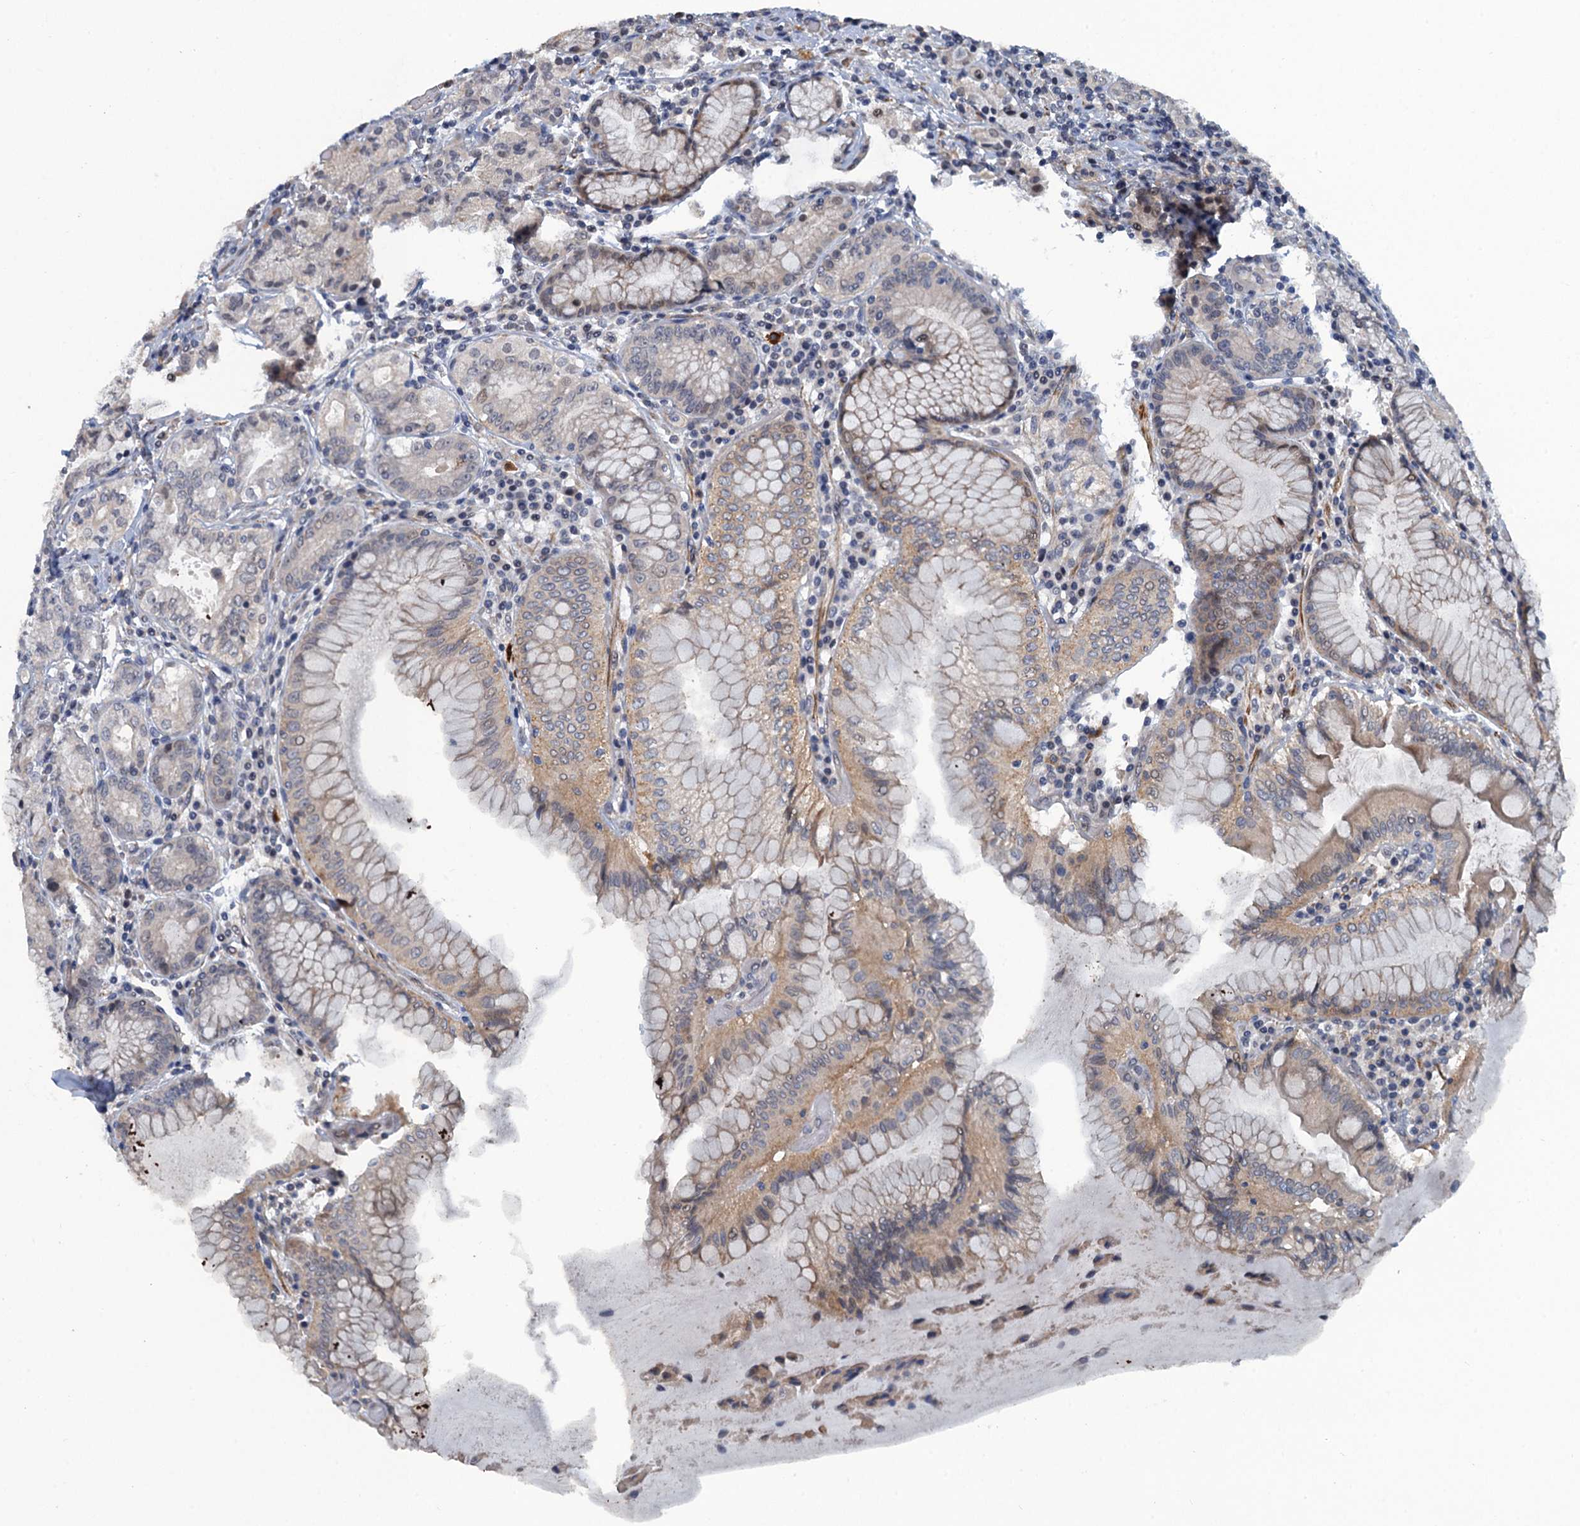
{"staining": {"intensity": "weak", "quantity": "25%-75%", "location": "cytoplasmic/membranous"}, "tissue": "stomach", "cell_type": "Glandular cells", "image_type": "normal", "snomed": [{"axis": "morphology", "description": "Normal tissue, NOS"}, {"axis": "topography", "description": "Stomach, upper"}, {"axis": "topography", "description": "Stomach, lower"}], "caption": "High-power microscopy captured an immunohistochemistry (IHC) micrograph of unremarkable stomach, revealing weak cytoplasmic/membranous expression in approximately 25%-75% of glandular cells.", "gene": "MYO16", "patient": {"sex": "female", "age": 76}}